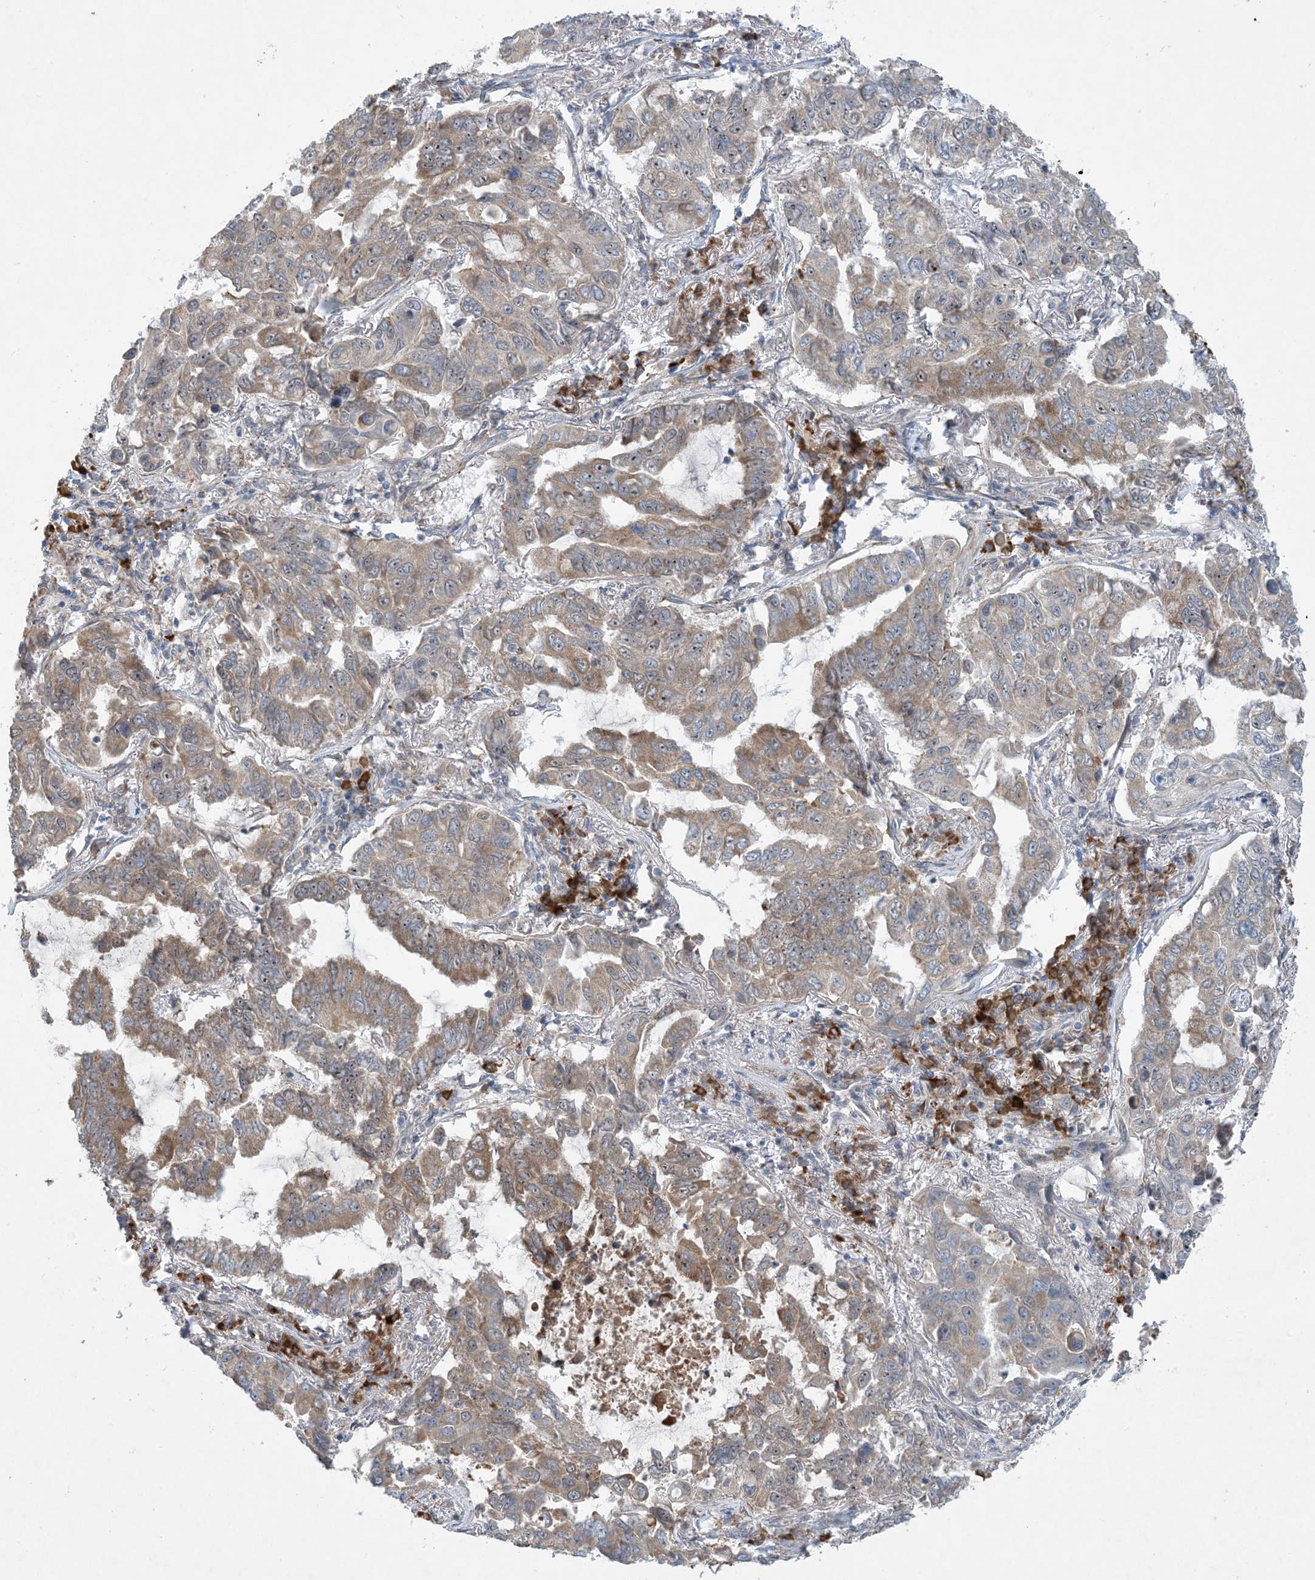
{"staining": {"intensity": "moderate", "quantity": "25%-75%", "location": "cytoplasmic/membranous"}, "tissue": "lung cancer", "cell_type": "Tumor cells", "image_type": "cancer", "snomed": [{"axis": "morphology", "description": "Adenocarcinoma, NOS"}, {"axis": "topography", "description": "Lung"}], "caption": "Protein expression analysis of adenocarcinoma (lung) exhibits moderate cytoplasmic/membranous expression in about 25%-75% of tumor cells.", "gene": "PHOSPHO2", "patient": {"sex": "male", "age": 64}}